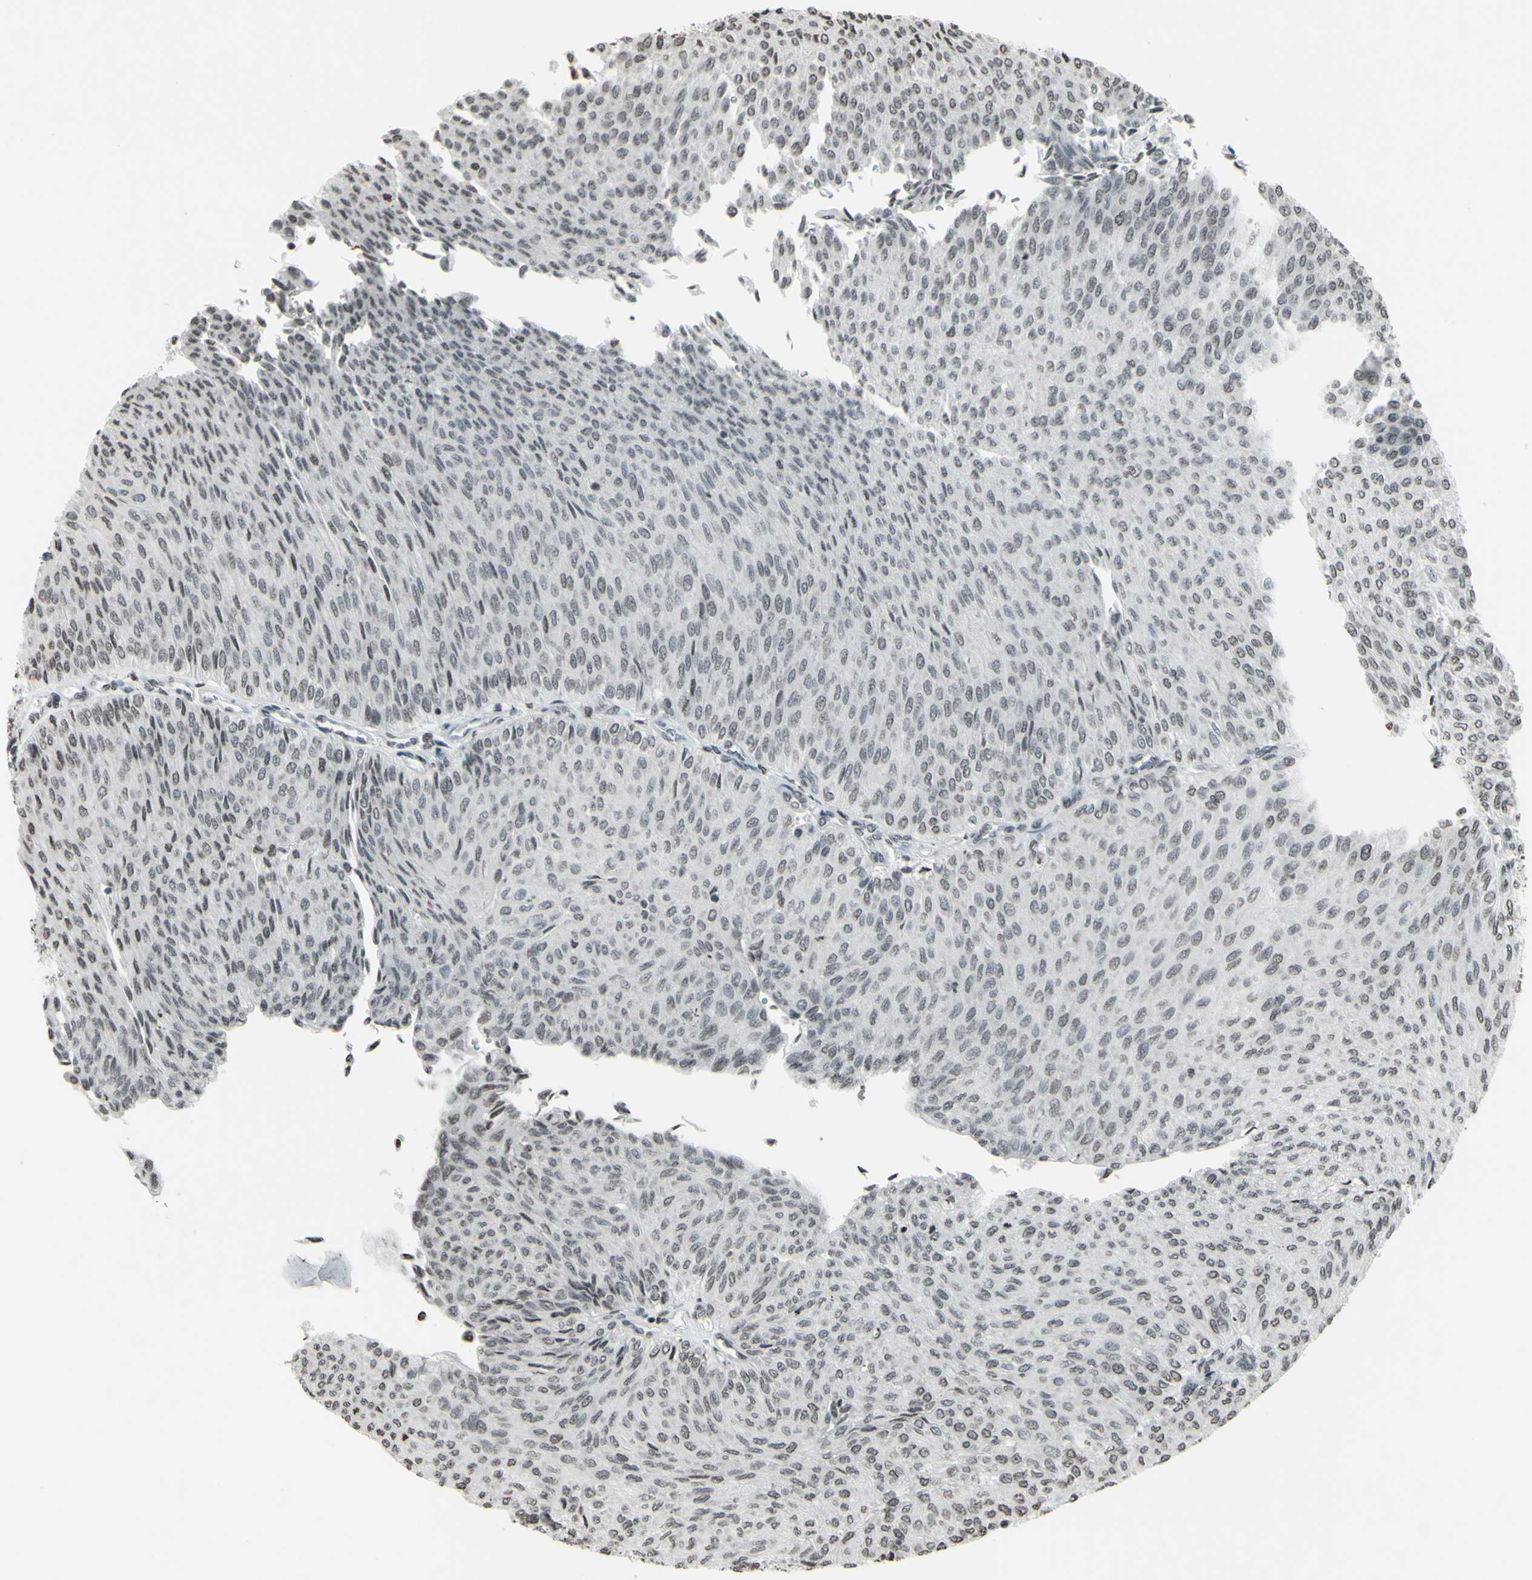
{"staining": {"intensity": "weak", "quantity": "25%-75%", "location": "cytoplasmic/membranous"}, "tissue": "urothelial cancer", "cell_type": "Tumor cells", "image_type": "cancer", "snomed": [{"axis": "morphology", "description": "Urothelial carcinoma, Low grade"}, {"axis": "topography", "description": "Urinary bladder"}], "caption": "Protein analysis of urothelial carcinoma (low-grade) tissue displays weak cytoplasmic/membranous positivity in about 25%-75% of tumor cells. Nuclei are stained in blue.", "gene": "CD79B", "patient": {"sex": "male", "age": 78}}